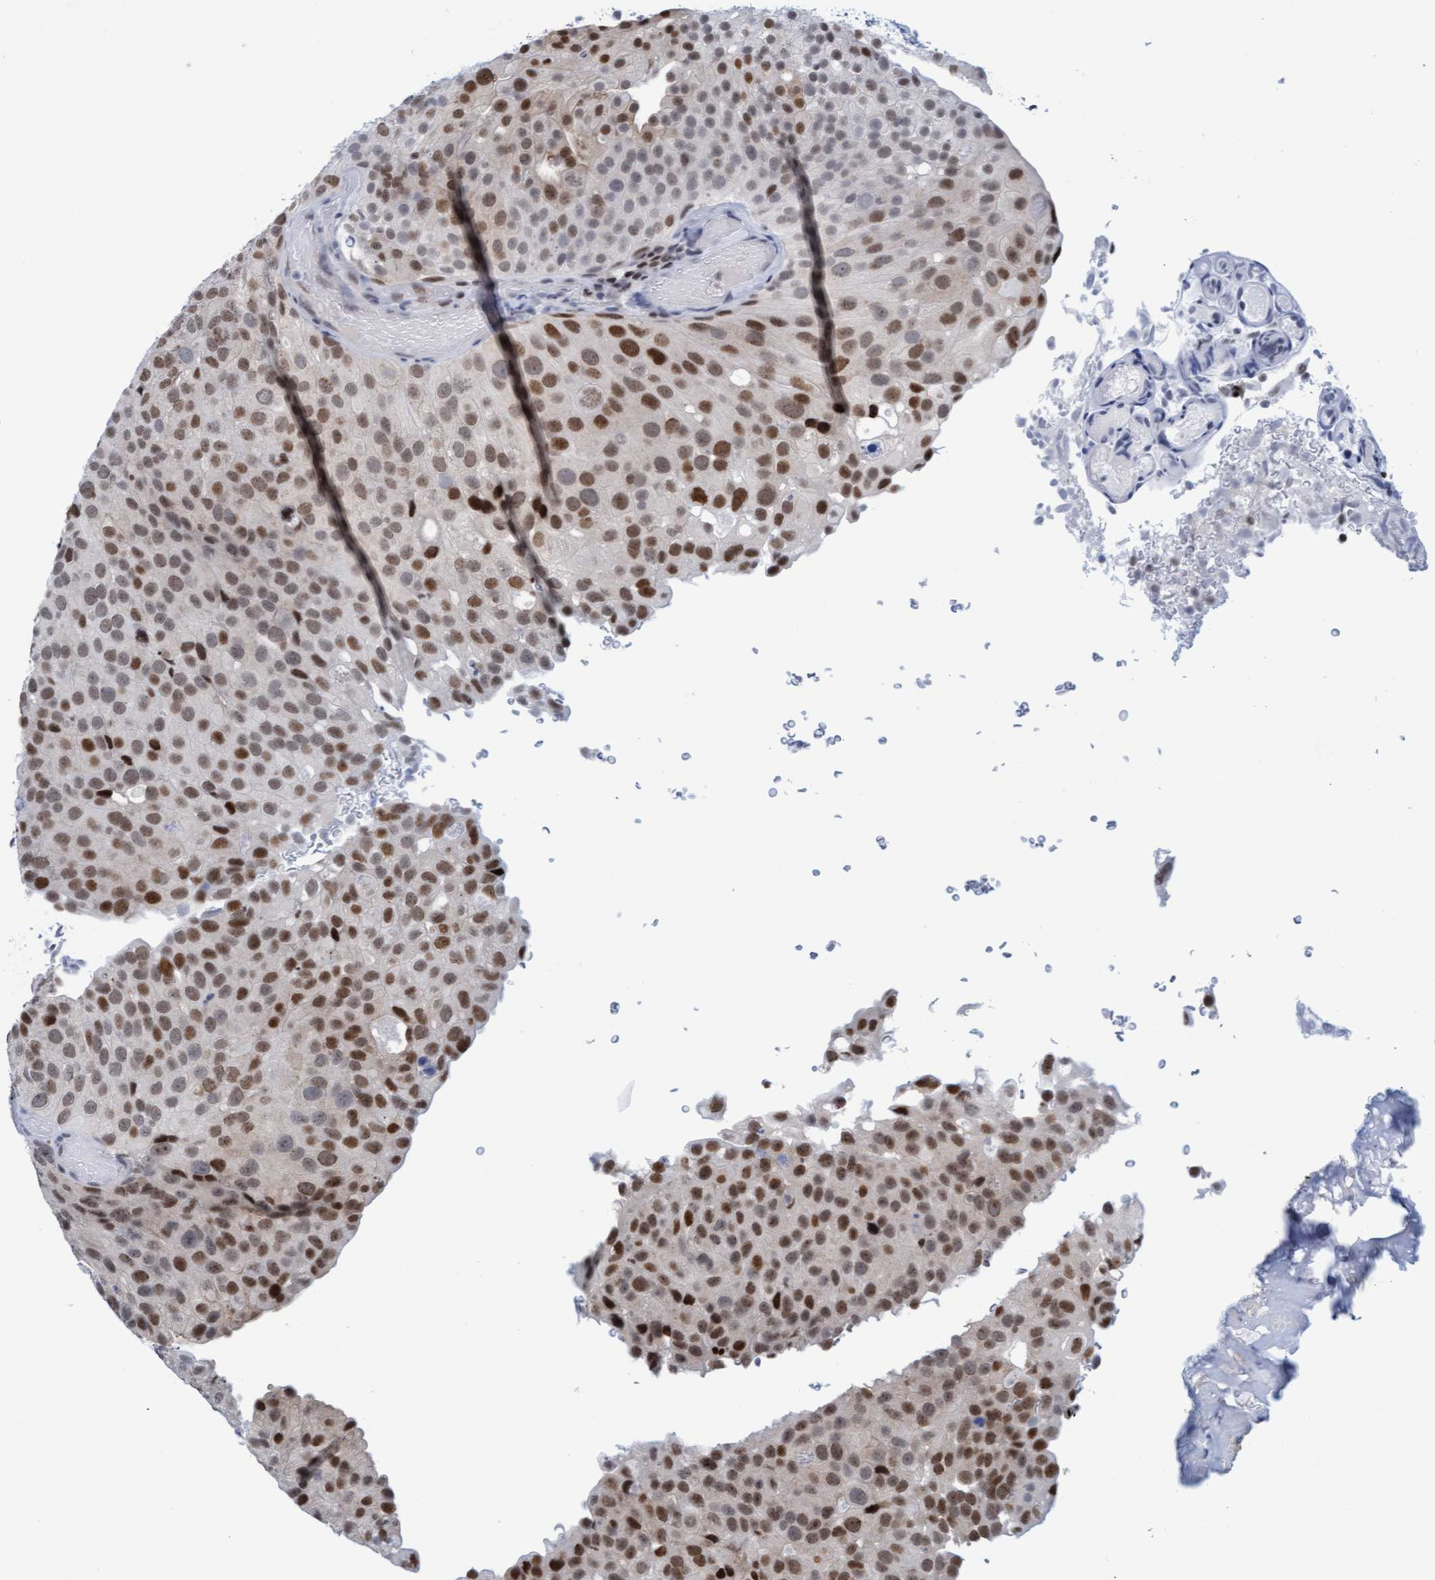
{"staining": {"intensity": "moderate", "quantity": ">75%", "location": "nuclear"}, "tissue": "urothelial cancer", "cell_type": "Tumor cells", "image_type": "cancer", "snomed": [{"axis": "morphology", "description": "Urothelial carcinoma, Low grade"}, {"axis": "topography", "description": "Urinary bladder"}], "caption": "Immunohistochemistry (IHC) of human low-grade urothelial carcinoma exhibits medium levels of moderate nuclear positivity in approximately >75% of tumor cells.", "gene": "GLRX2", "patient": {"sex": "male", "age": 78}}